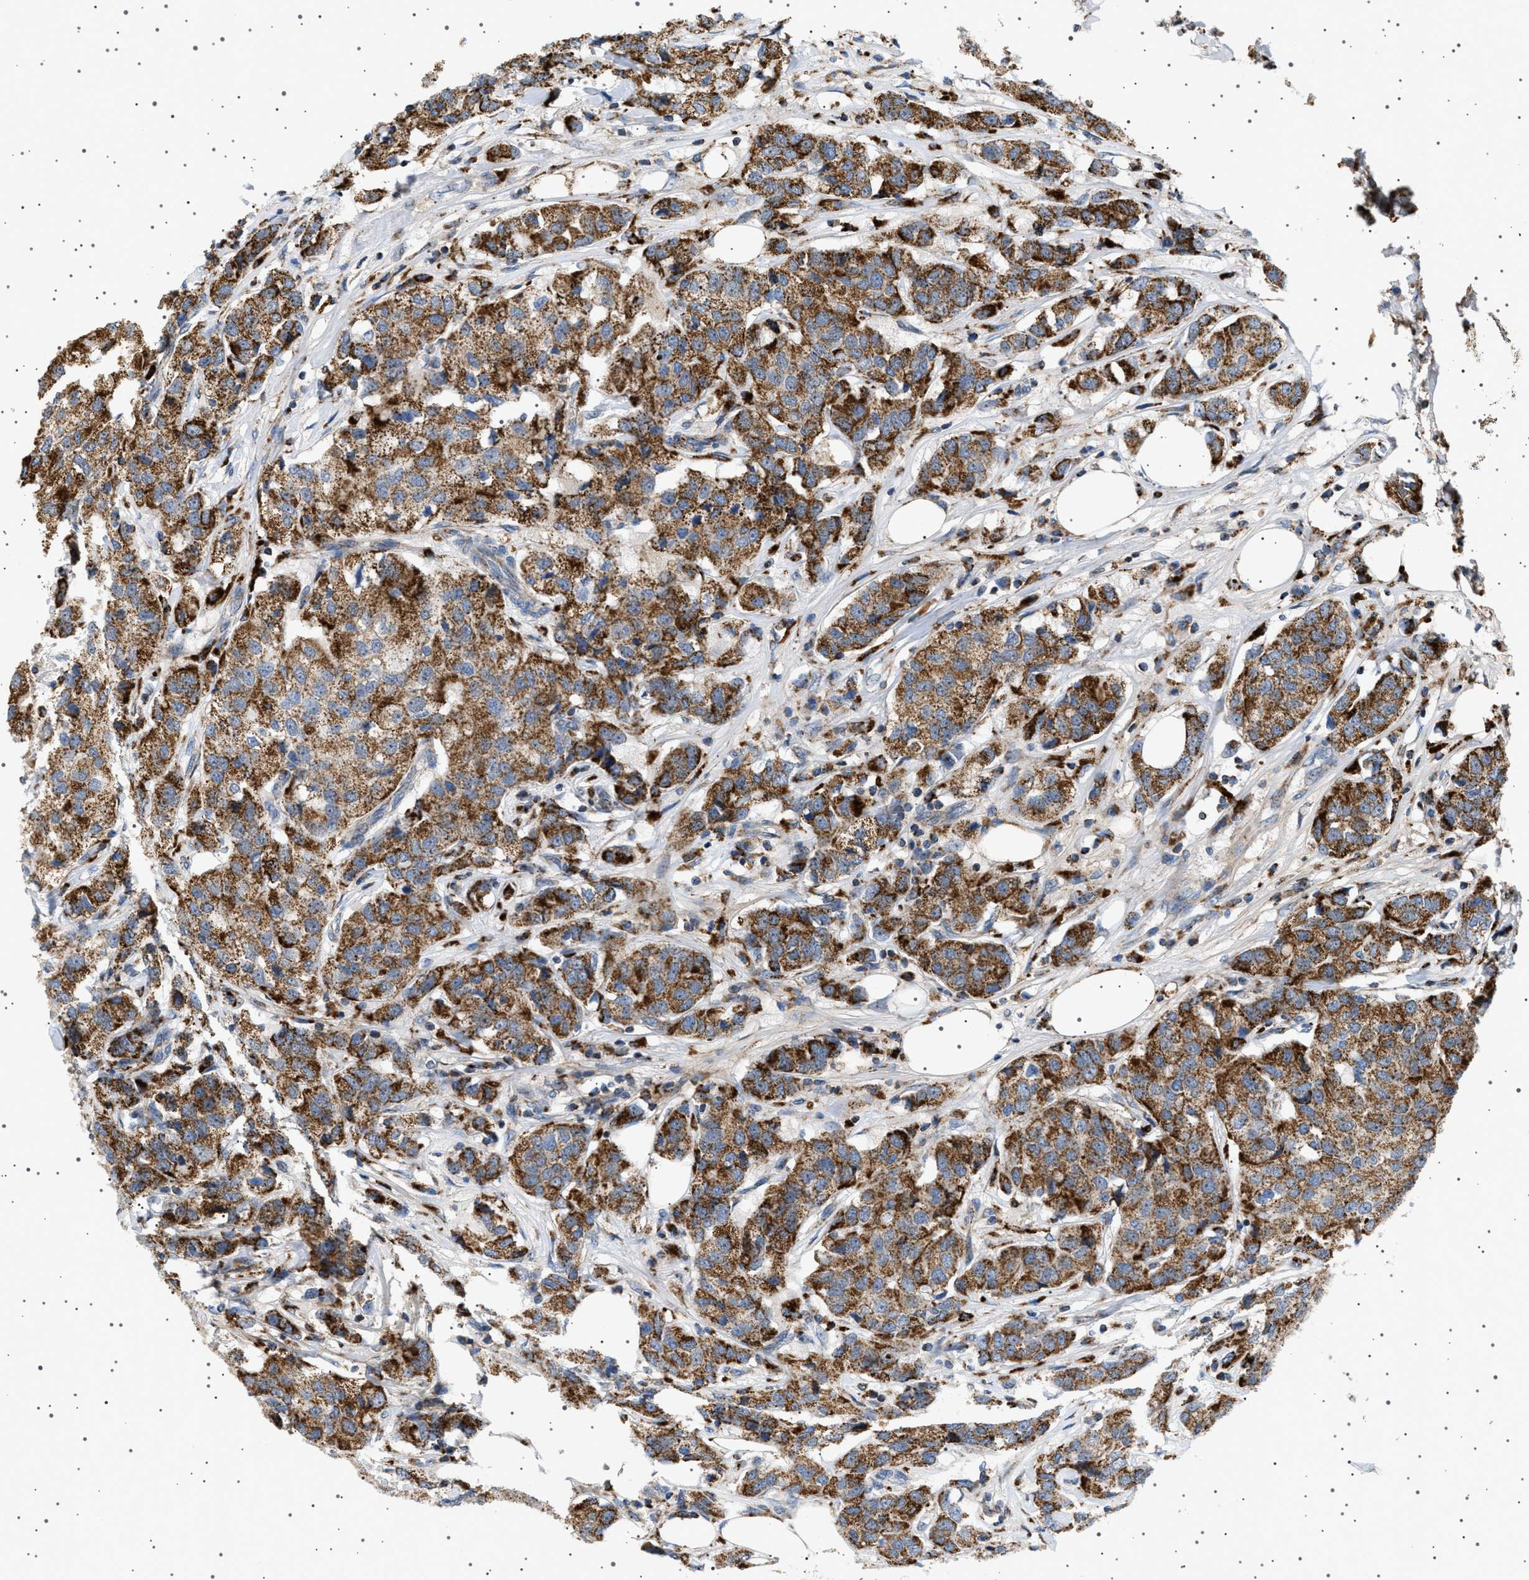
{"staining": {"intensity": "strong", "quantity": ">75%", "location": "cytoplasmic/membranous"}, "tissue": "breast cancer", "cell_type": "Tumor cells", "image_type": "cancer", "snomed": [{"axis": "morphology", "description": "Duct carcinoma"}, {"axis": "topography", "description": "Breast"}], "caption": "This micrograph shows immunohistochemistry (IHC) staining of breast infiltrating ductal carcinoma, with high strong cytoplasmic/membranous expression in approximately >75% of tumor cells.", "gene": "UBXN8", "patient": {"sex": "female", "age": 80}}